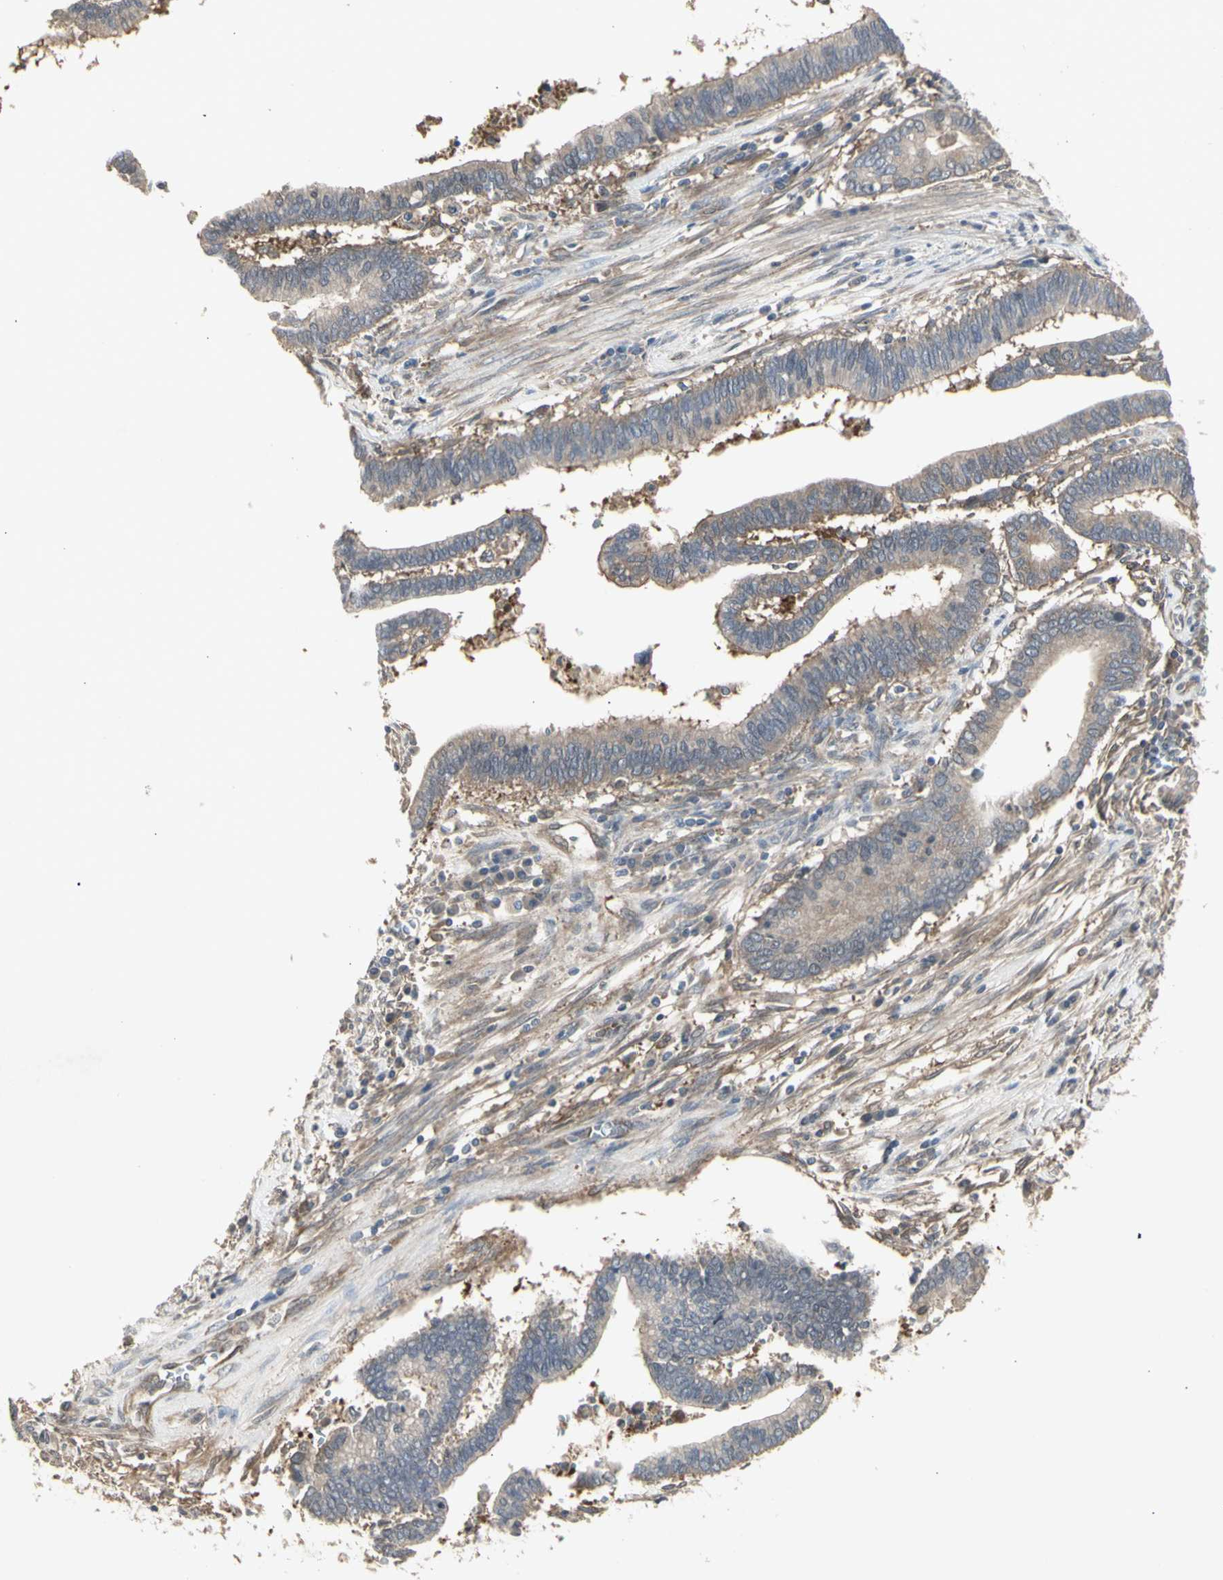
{"staining": {"intensity": "weak", "quantity": ">75%", "location": "cytoplasmic/membranous"}, "tissue": "cervical cancer", "cell_type": "Tumor cells", "image_type": "cancer", "snomed": [{"axis": "morphology", "description": "Adenocarcinoma, NOS"}, {"axis": "topography", "description": "Cervix"}], "caption": "Protein analysis of adenocarcinoma (cervical) tissue reveals weak cytoplasmic/membranous positivity in approximately >75% of tumor cells.", "gene": "CHURC1-FNTB", "patient": {"sex": "female", "age": 44}}